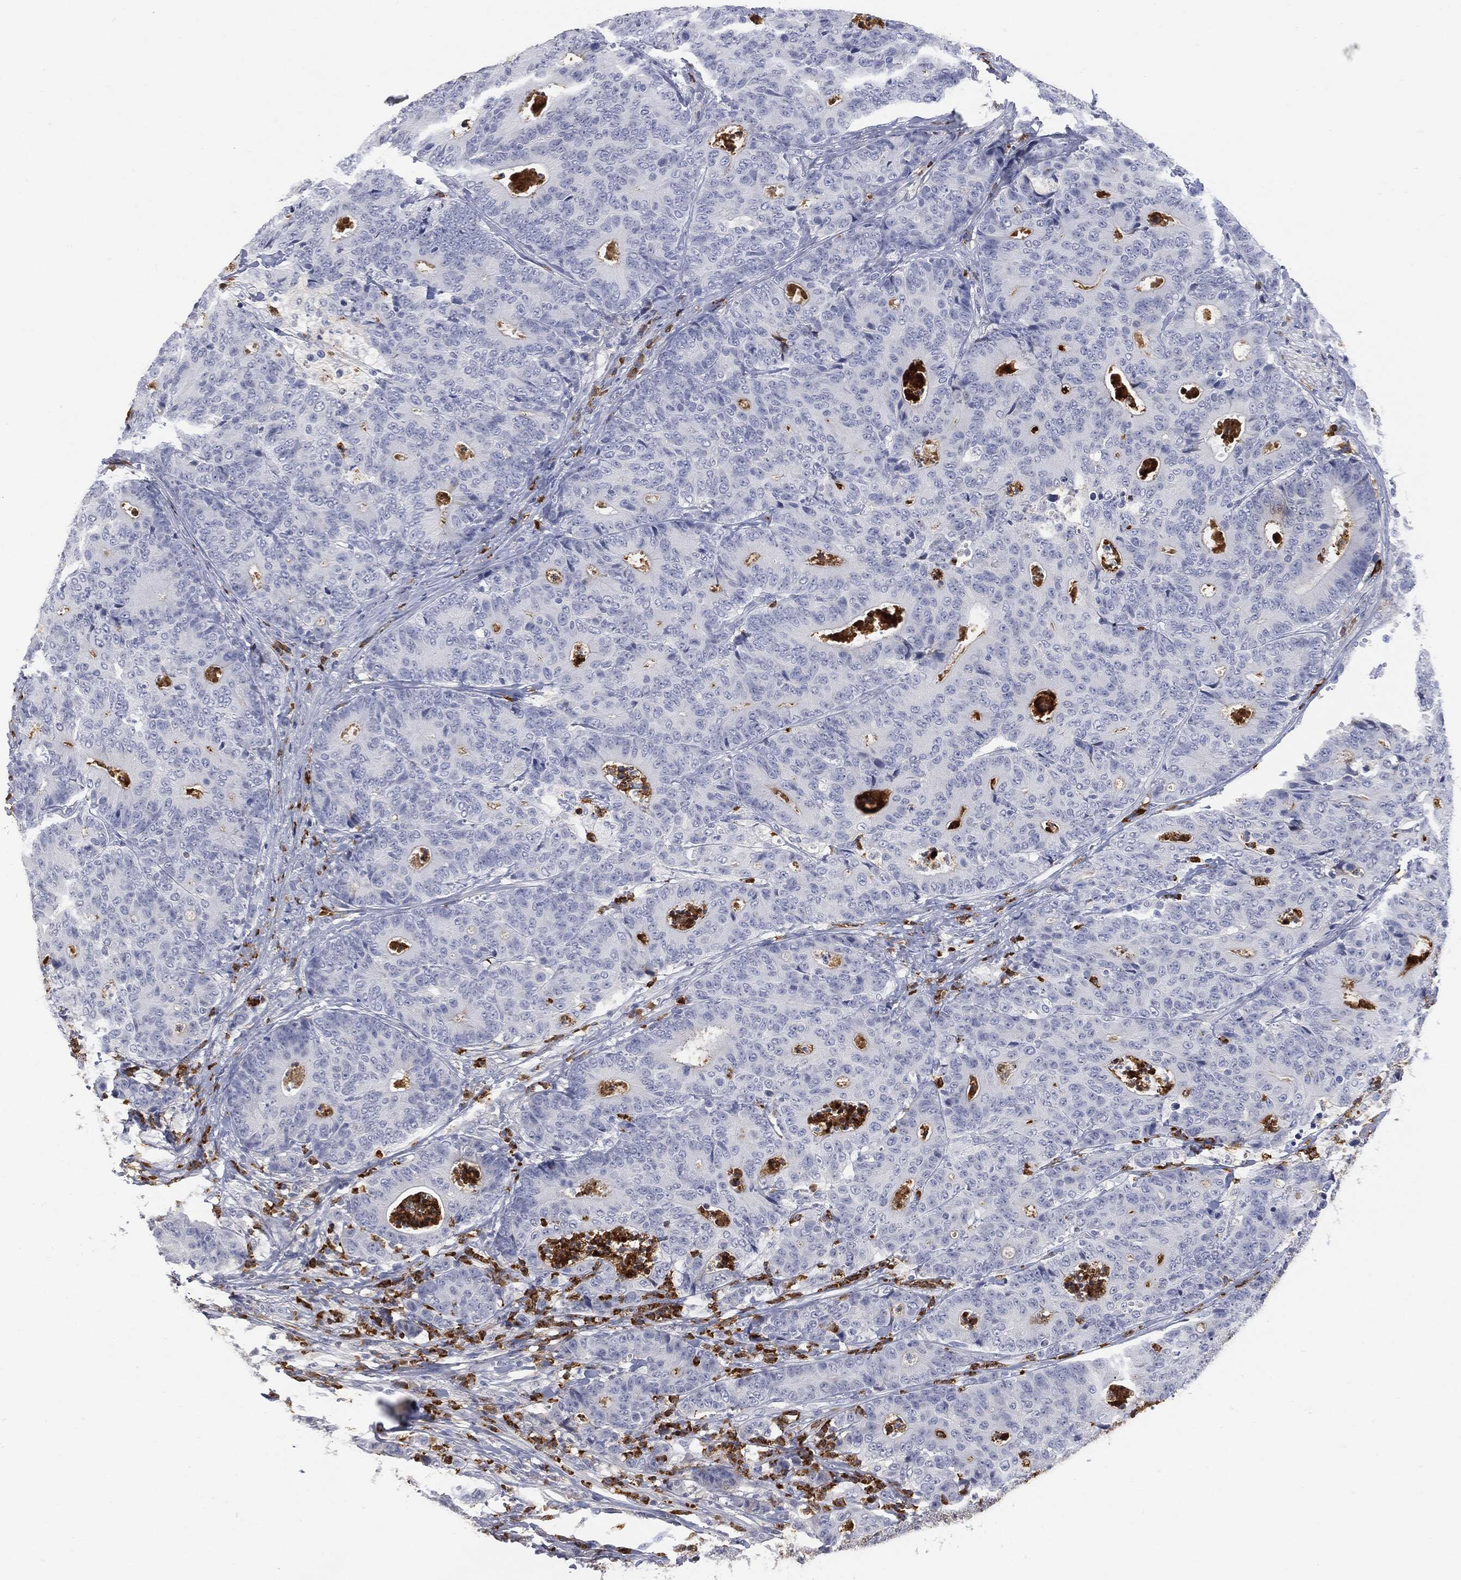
{"staining": {"intensity": "negative", "quantity": "none", "location": "none"}, "tissue": "colorectal cancer", "cell_type": "Tumor cells", "image_type": "cancer", "snomed": [{"axis": "morphology", "description": "Adenocarcinoma, NOS"}, {"axis": "topography", "description": "Colon"}], "caption": "Immunohistochemistry (IHC) image of colorectal cancer (adenocarcinoma) stained for a protein (brown), which reveals no expression in tumor cells.", "gene": "BTK", "patient": {"sex": "male", "age": 70}}